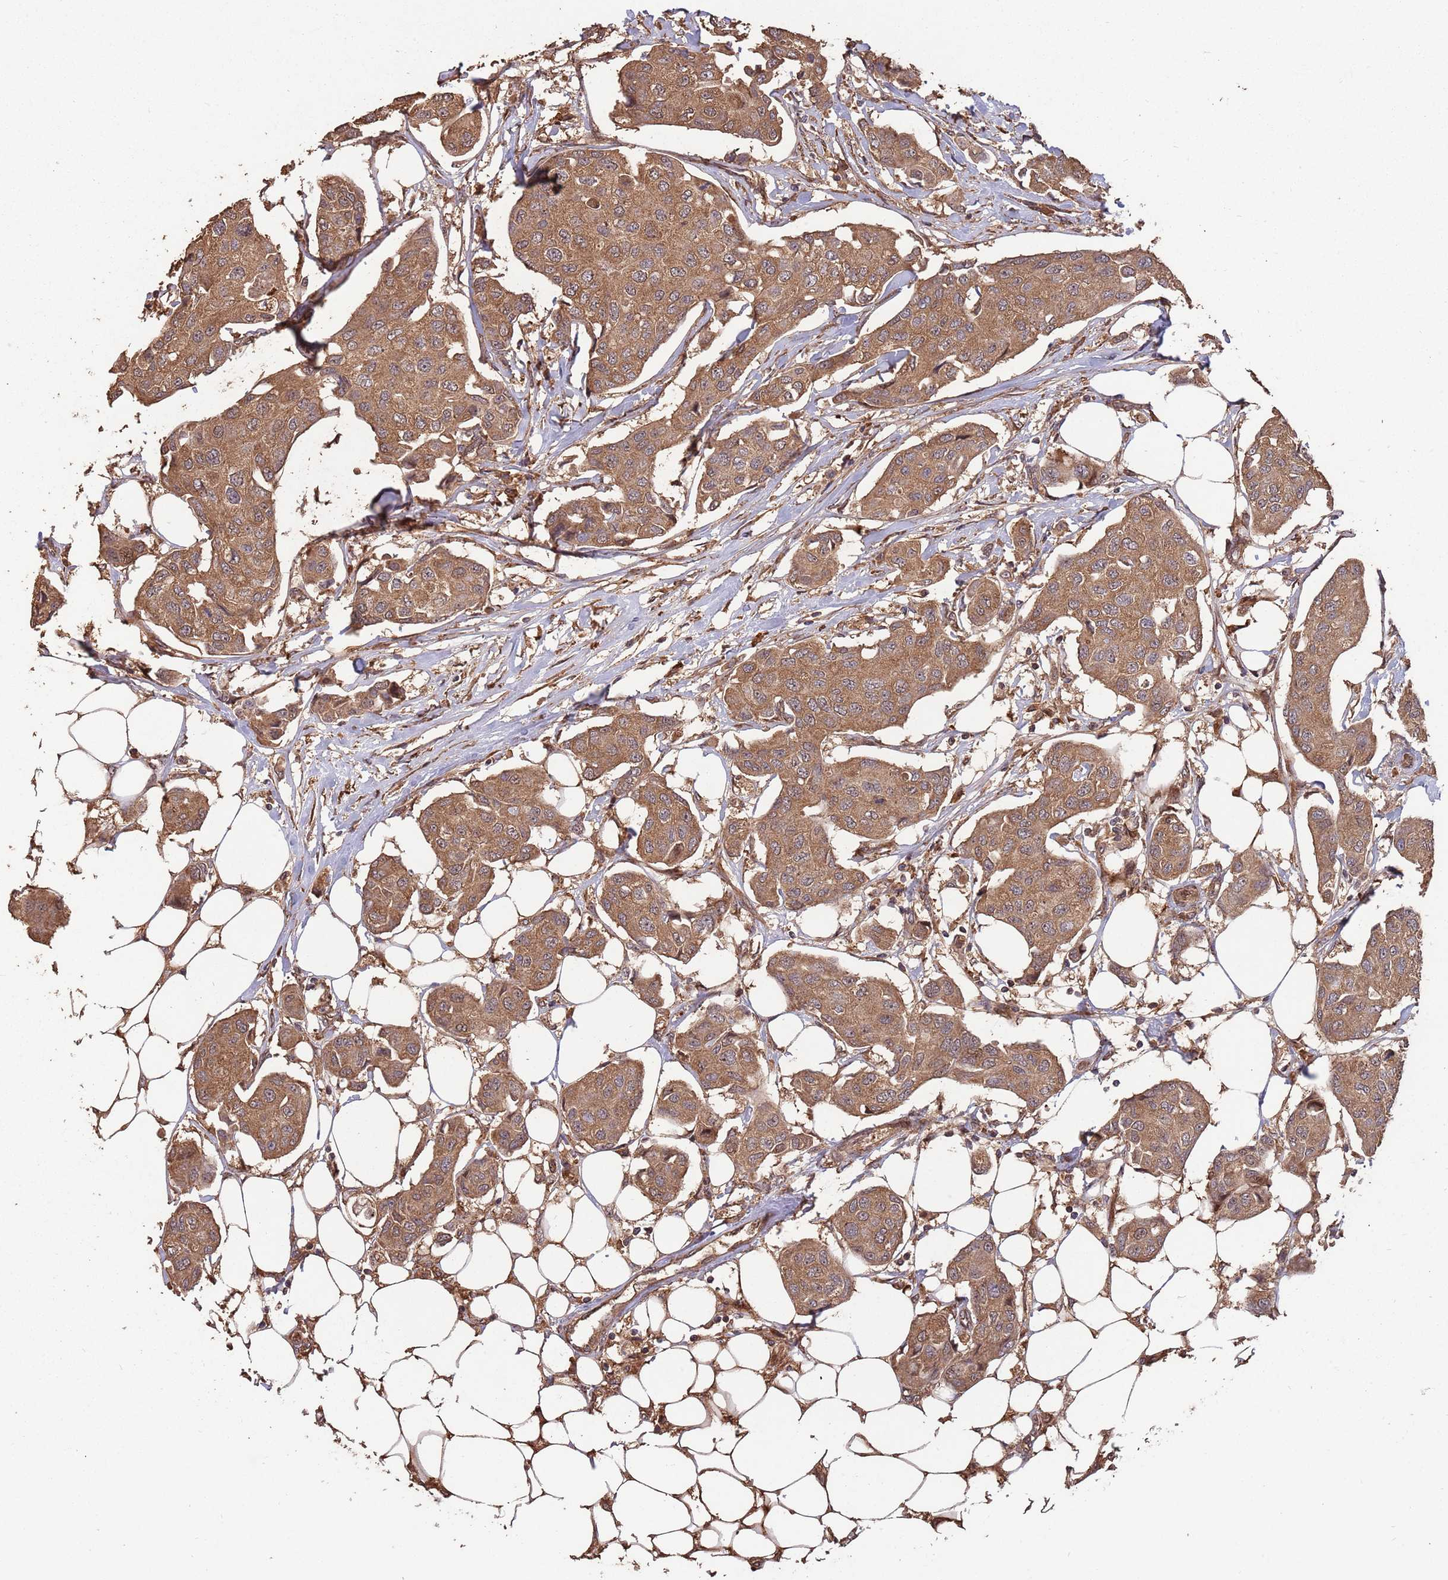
{"staining": {"intensity": "moderate", "quantity": ">75%", "location": "cytoplasmic/membranous"}, "tissue": "breast cancer", "cell_type": "Tumor cells", "image_type": "cancer", "snomed": [{"axis": "morphology", "description": "Duct carcinoma"}, {"axis": "topography", "description": "Breast"}, {"axis": "topography", "description": "Lymph node"}], "caption": "Moderate cytoplasmic/membranous positivity for a protein is appreciated in about >75% of tumor cells of breast cancer using immunohistochemistry.", "gene": "ZNF428", "patient": {"sex": "female", "age": 80}}